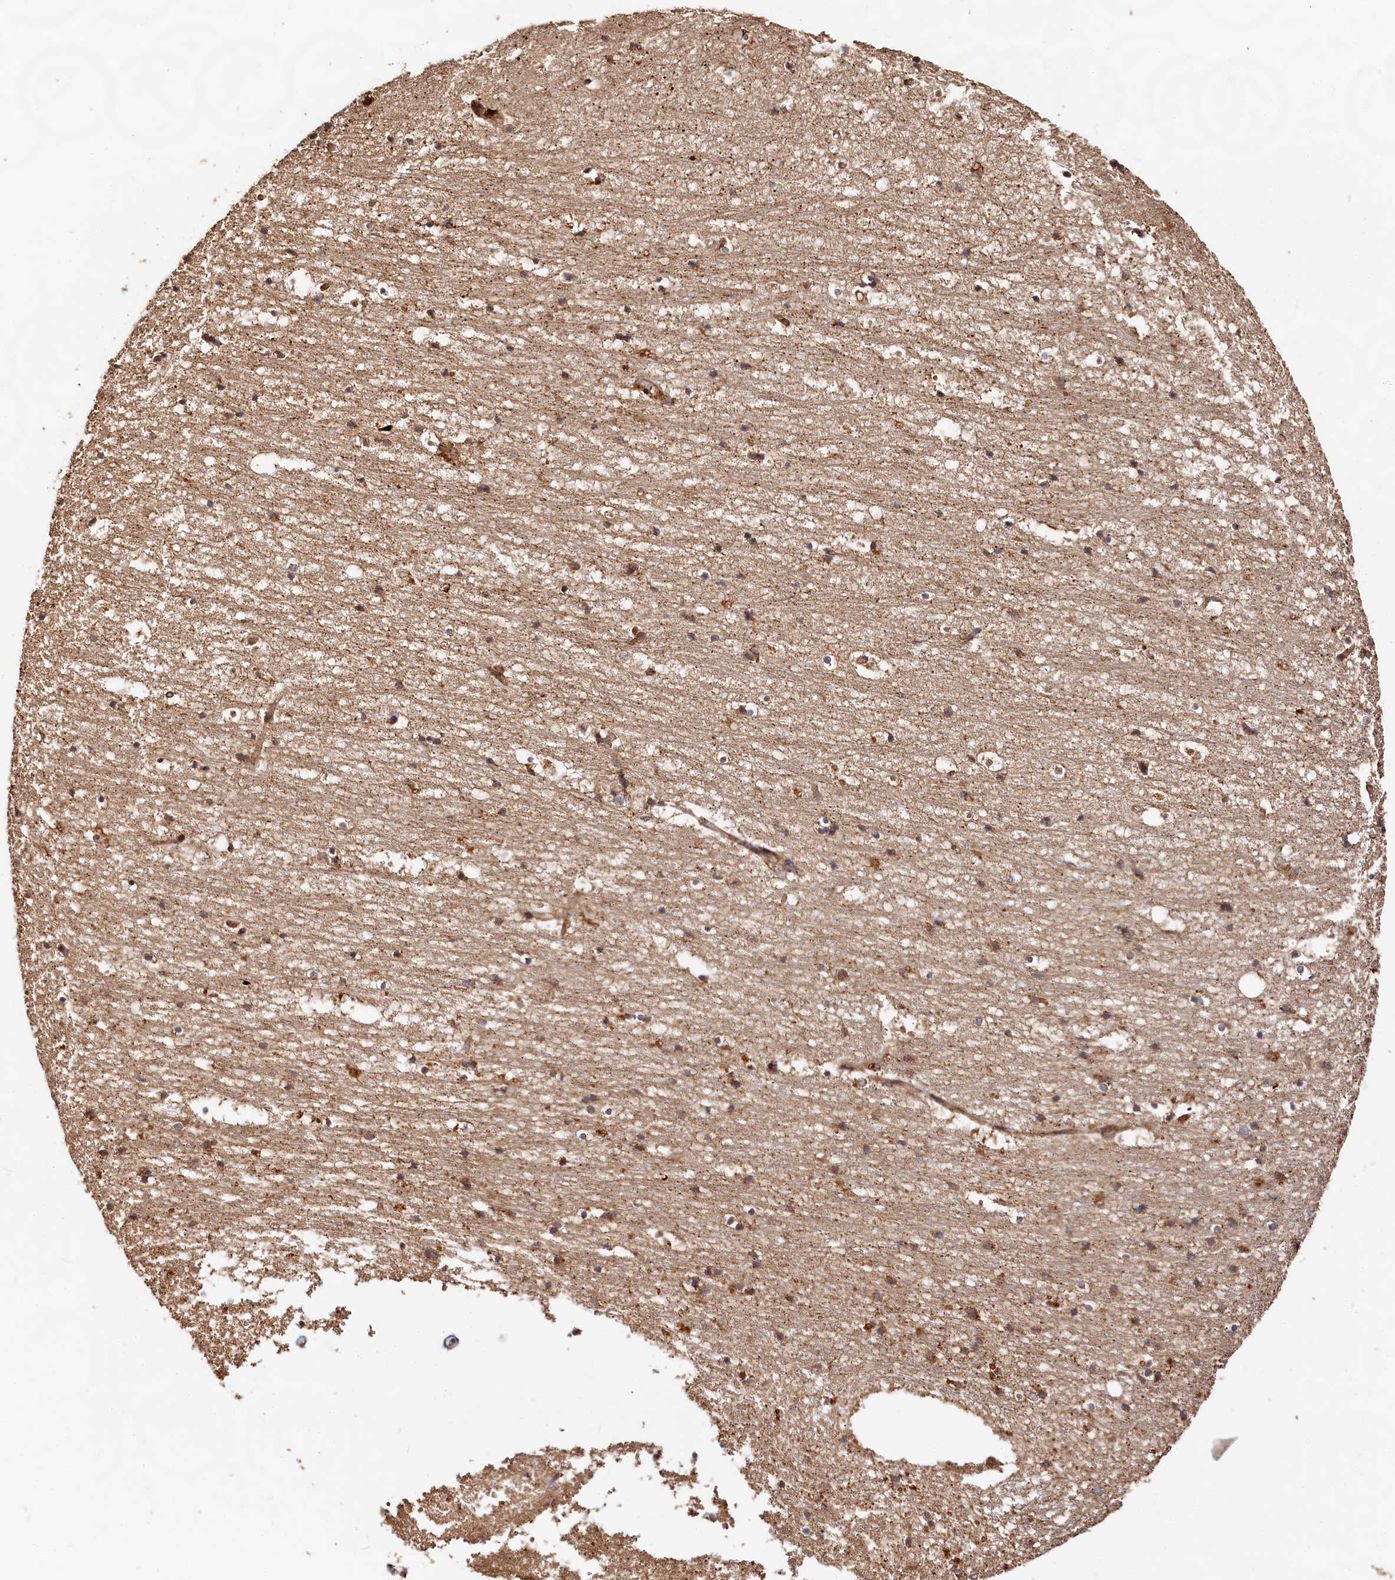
{"staining": {"intensity": "moderate", "quantity": "25%-75%", "location": "cytoplasmic/membranous"}, "tissue": "hippocampus", "cell_type": "Glial cells", "image_type": "normal", "snomed": [{"axis": "morphology", "description": "Normal tissue, NOS"}, {"axis": "topography", "description": "Hippocampus"}], "caption": "Protein analysis of normal hippocampus reveals moderate cytoplasmic/membranous expression in approximately 25%-75% of glial cells.", "gene": "WDR73", "patient": {"sex": "female", "age": 52}}